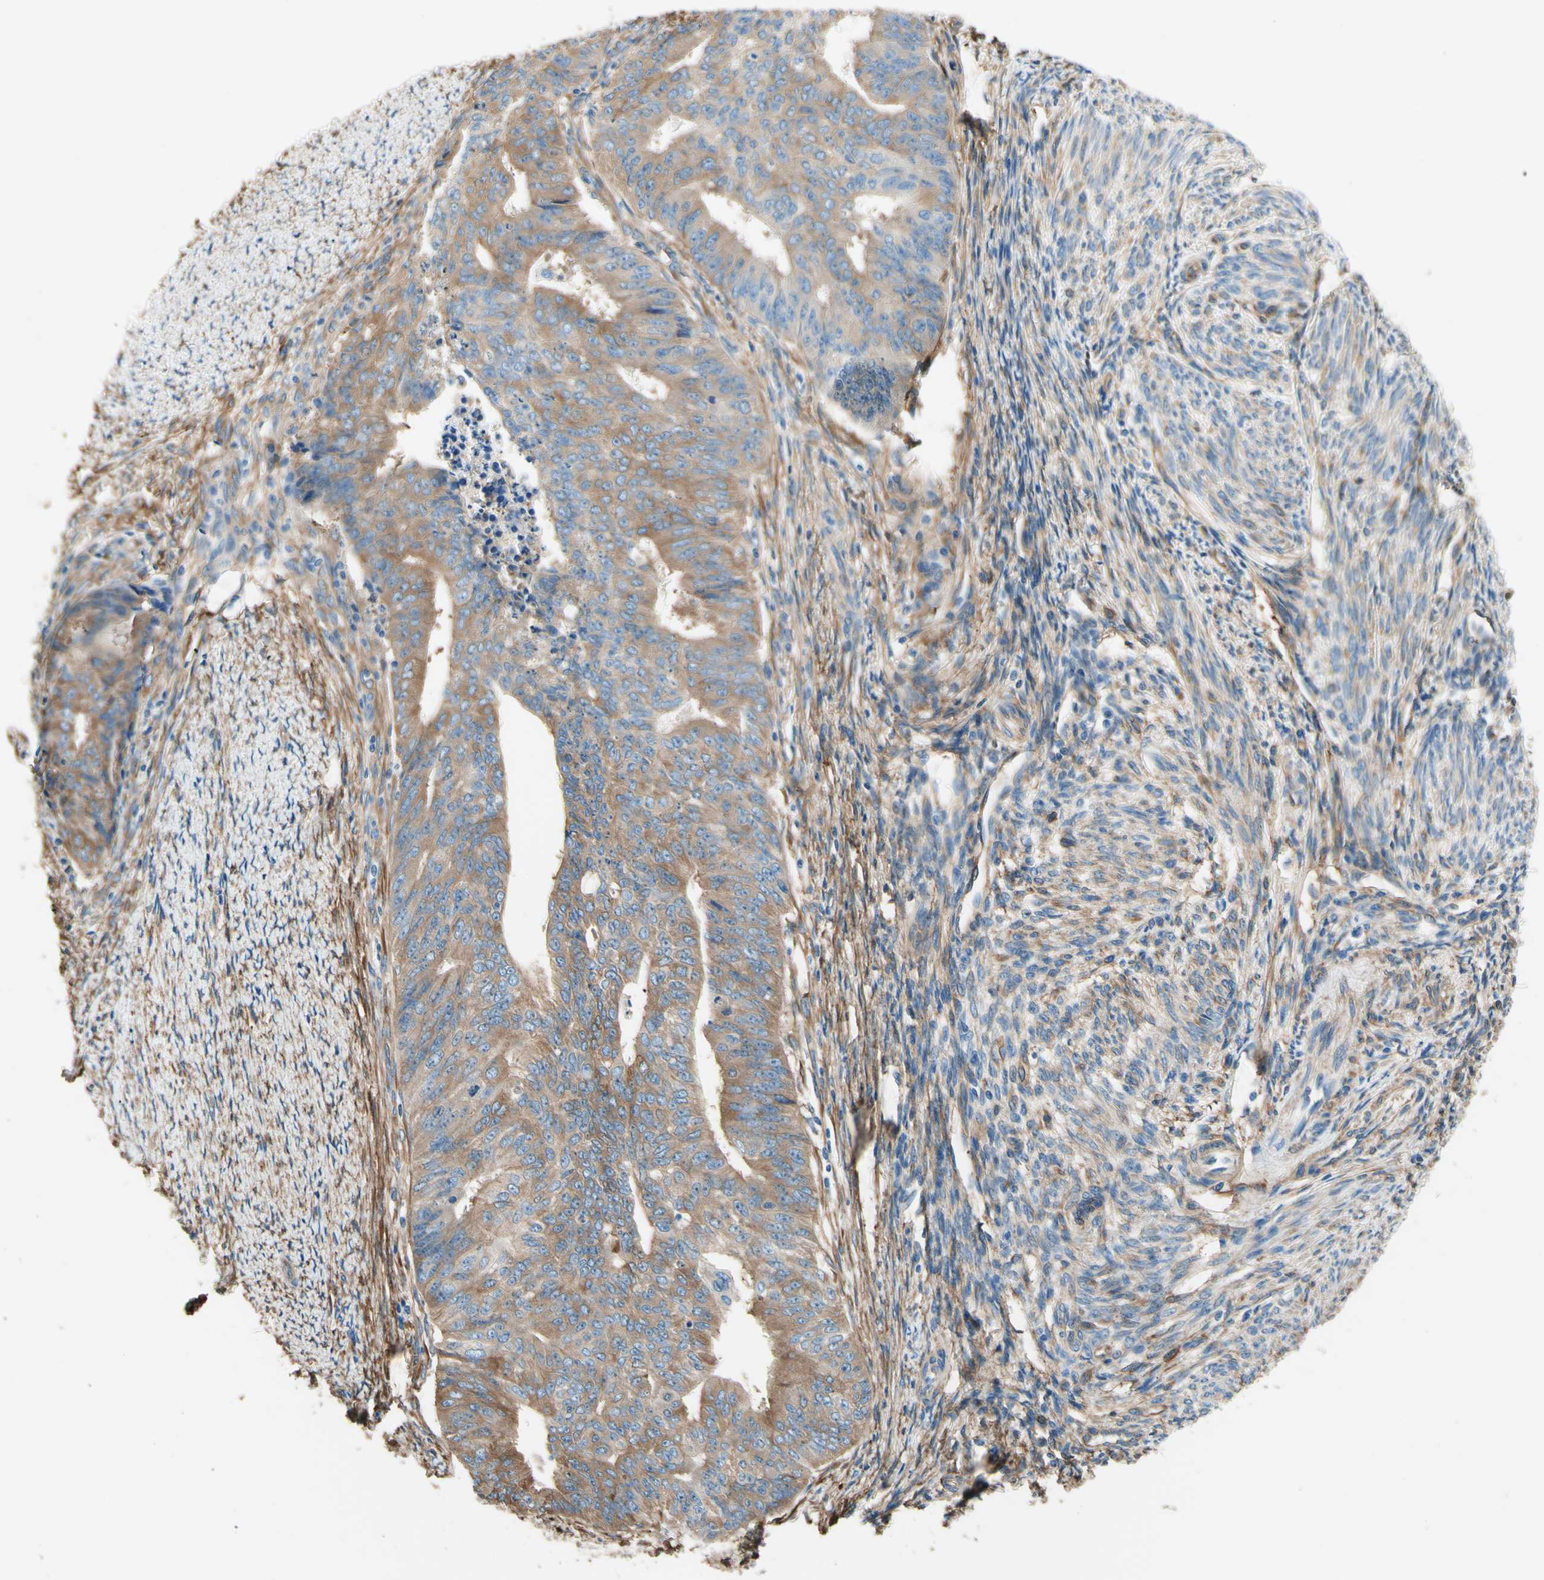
{"staining": {"intensity": "moderate", "quantity": "25%-75%", "location": "cytoplasmic/membranous"}, "tissue": "endometrial cancer", "cell_type": "Tumor cells", "image_type": "cancer", "snomed": [{"axis": "morphology", "description": "Adenocarcinoma, NOS"}, {"axis": "topography", "description": "Endometrium"}], "caption": "Endometrial adenocarcinoma stained for a protein exhibits moderate cytoplasmic/membranous positivity in tumor cells.", "gene": "DPYSL3", "patient": {"sex": "female", "age": 32}}